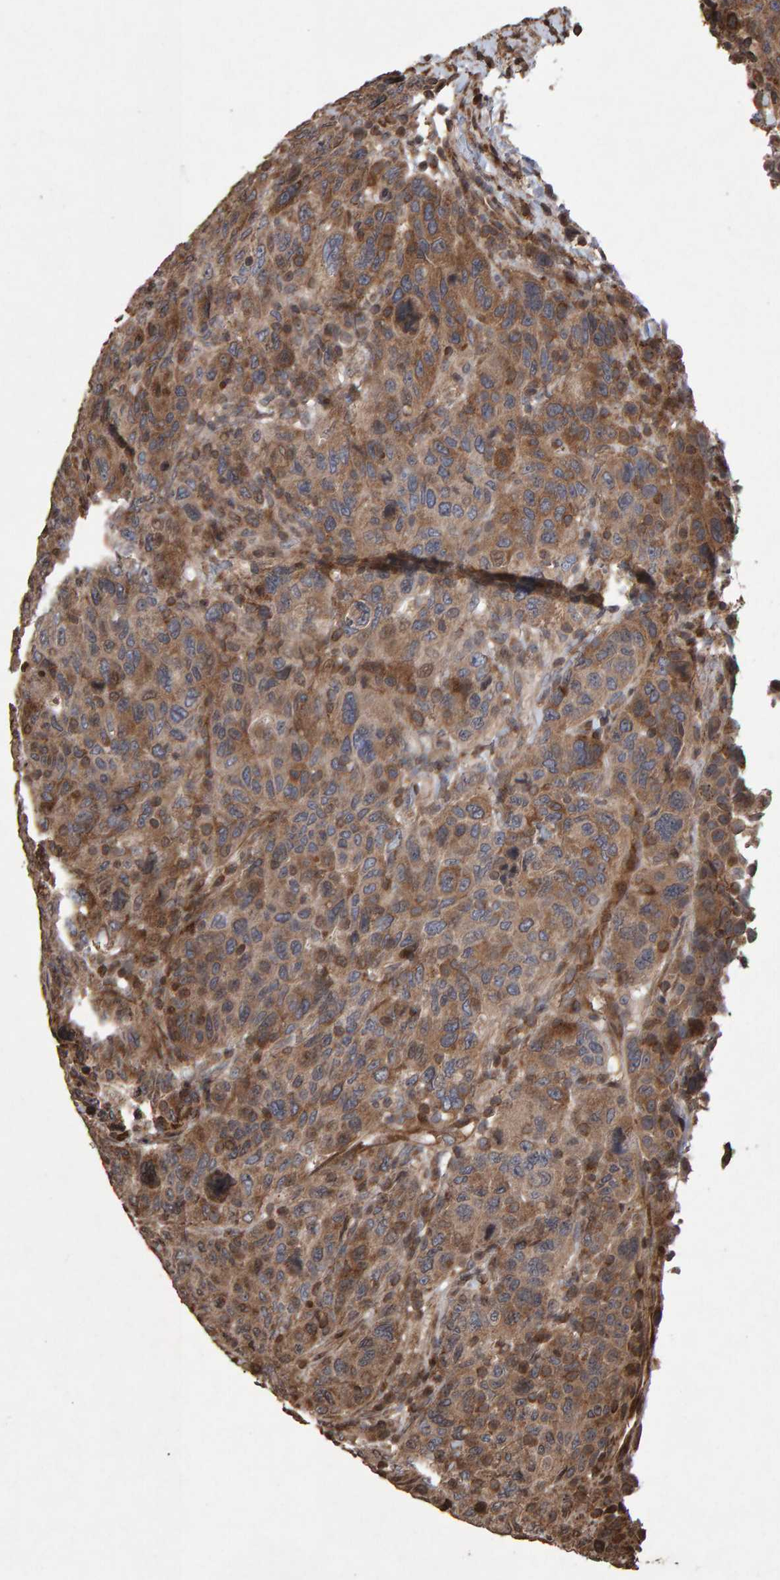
{"staining": {"intensity": "moderate", "quantity": ">75%", "location": "cytoplasmic/membranous"}, "tissue": "breast cancer", "cell_type": "Tumor cells", "image_type": "cancer", "snomed": [{"axis": "morphology", "description": "Duct carcinoma"}, {"axis": "topography", "description": "Breast"}], "caption": "Tumor cells demonstrate moderate cytoplasmic/membranous expression in about >75% of cells in breast cancer (invasive ductal carcinoma). The staining is performed using DAB brown chromogen to label protein expression. The nuclei are counter-stained blue using hematoxylin.", "gene": "OSBP2", "patient": {"sex": "female", "age": 37}}